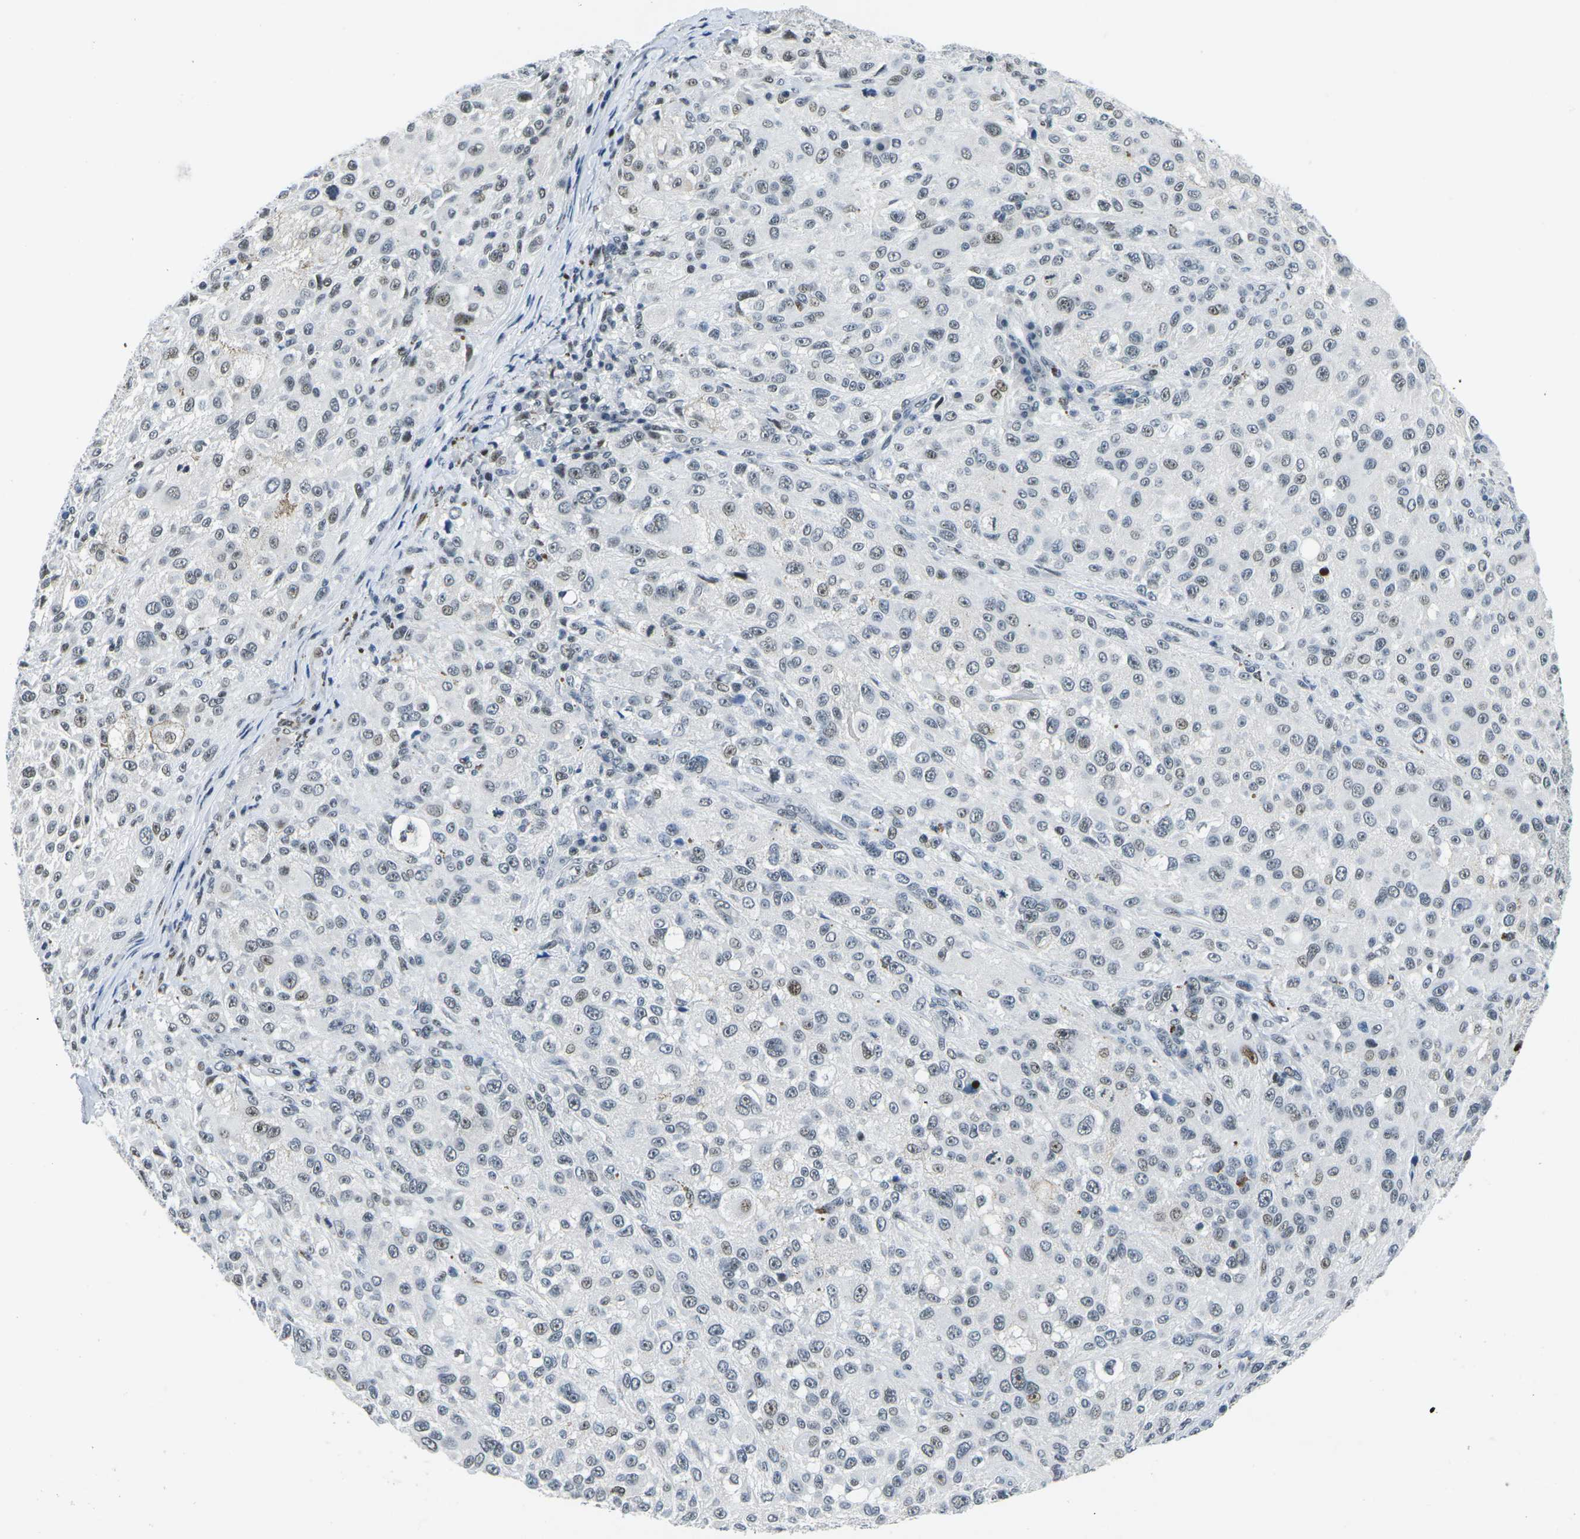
{"staining": {"intensity": "moderate", "quantity": "<25%", "location": "nuclear"}, "tissue": "melanoma", "cell_type": "Tumor cells", "image_type": "cancer", "snomed": [{"axis": "morphology", "description": "Necrosis, NOS"}, {"axis": "morphology", "description": "Malignant melanoma, NOS"}, {"axis": "topography", "description": "Skin"}], "caption": "Human melanoma stained for a protein (brown) demonstrates moderate nuclear positive positivity in approximately <25% of tumor cells.", "gene": "PRPF8", "patient": {"sex": "female", "age": 87}}